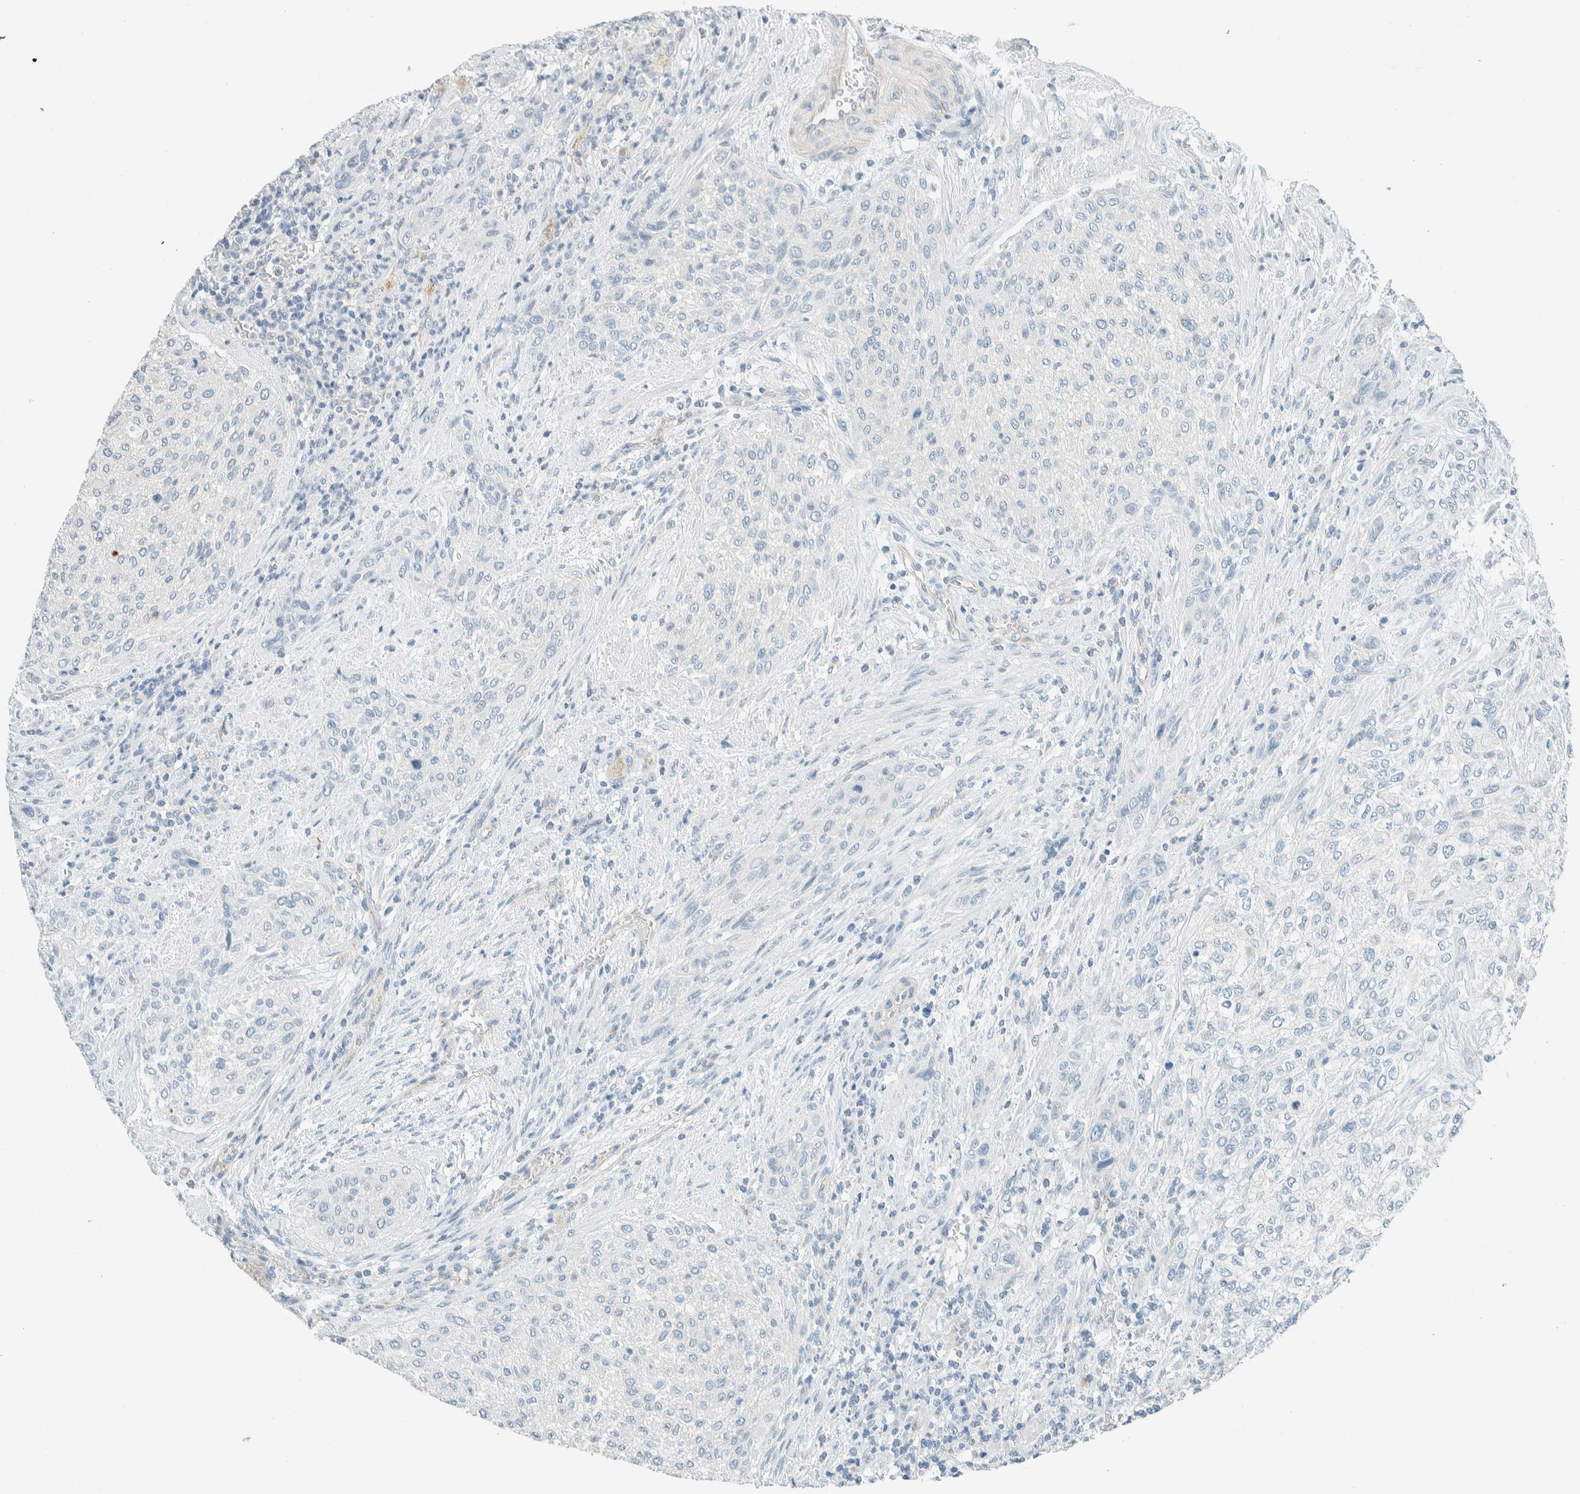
{"staining": {"intensity": "negative", "quantity": "none", "location": "none"}, "tissue": "urothelial cancer", "cell_type": "Tumor cells", "image_type": "cancer", "snomed": [{"axis": "morphology", "description": "Urothelial carcinoma, Low grade"}, {"axis": "morphology", "description": "Urothelial carcinoma, High grade"}, {"axis": "topography", "description": "Urinary bladder"}], "caption": "A histopathology image of human urothelial cancer is negative for staining in tumor cells.", "gene": "SLFN12", "patient": {"sex": "male", "age": 35}}